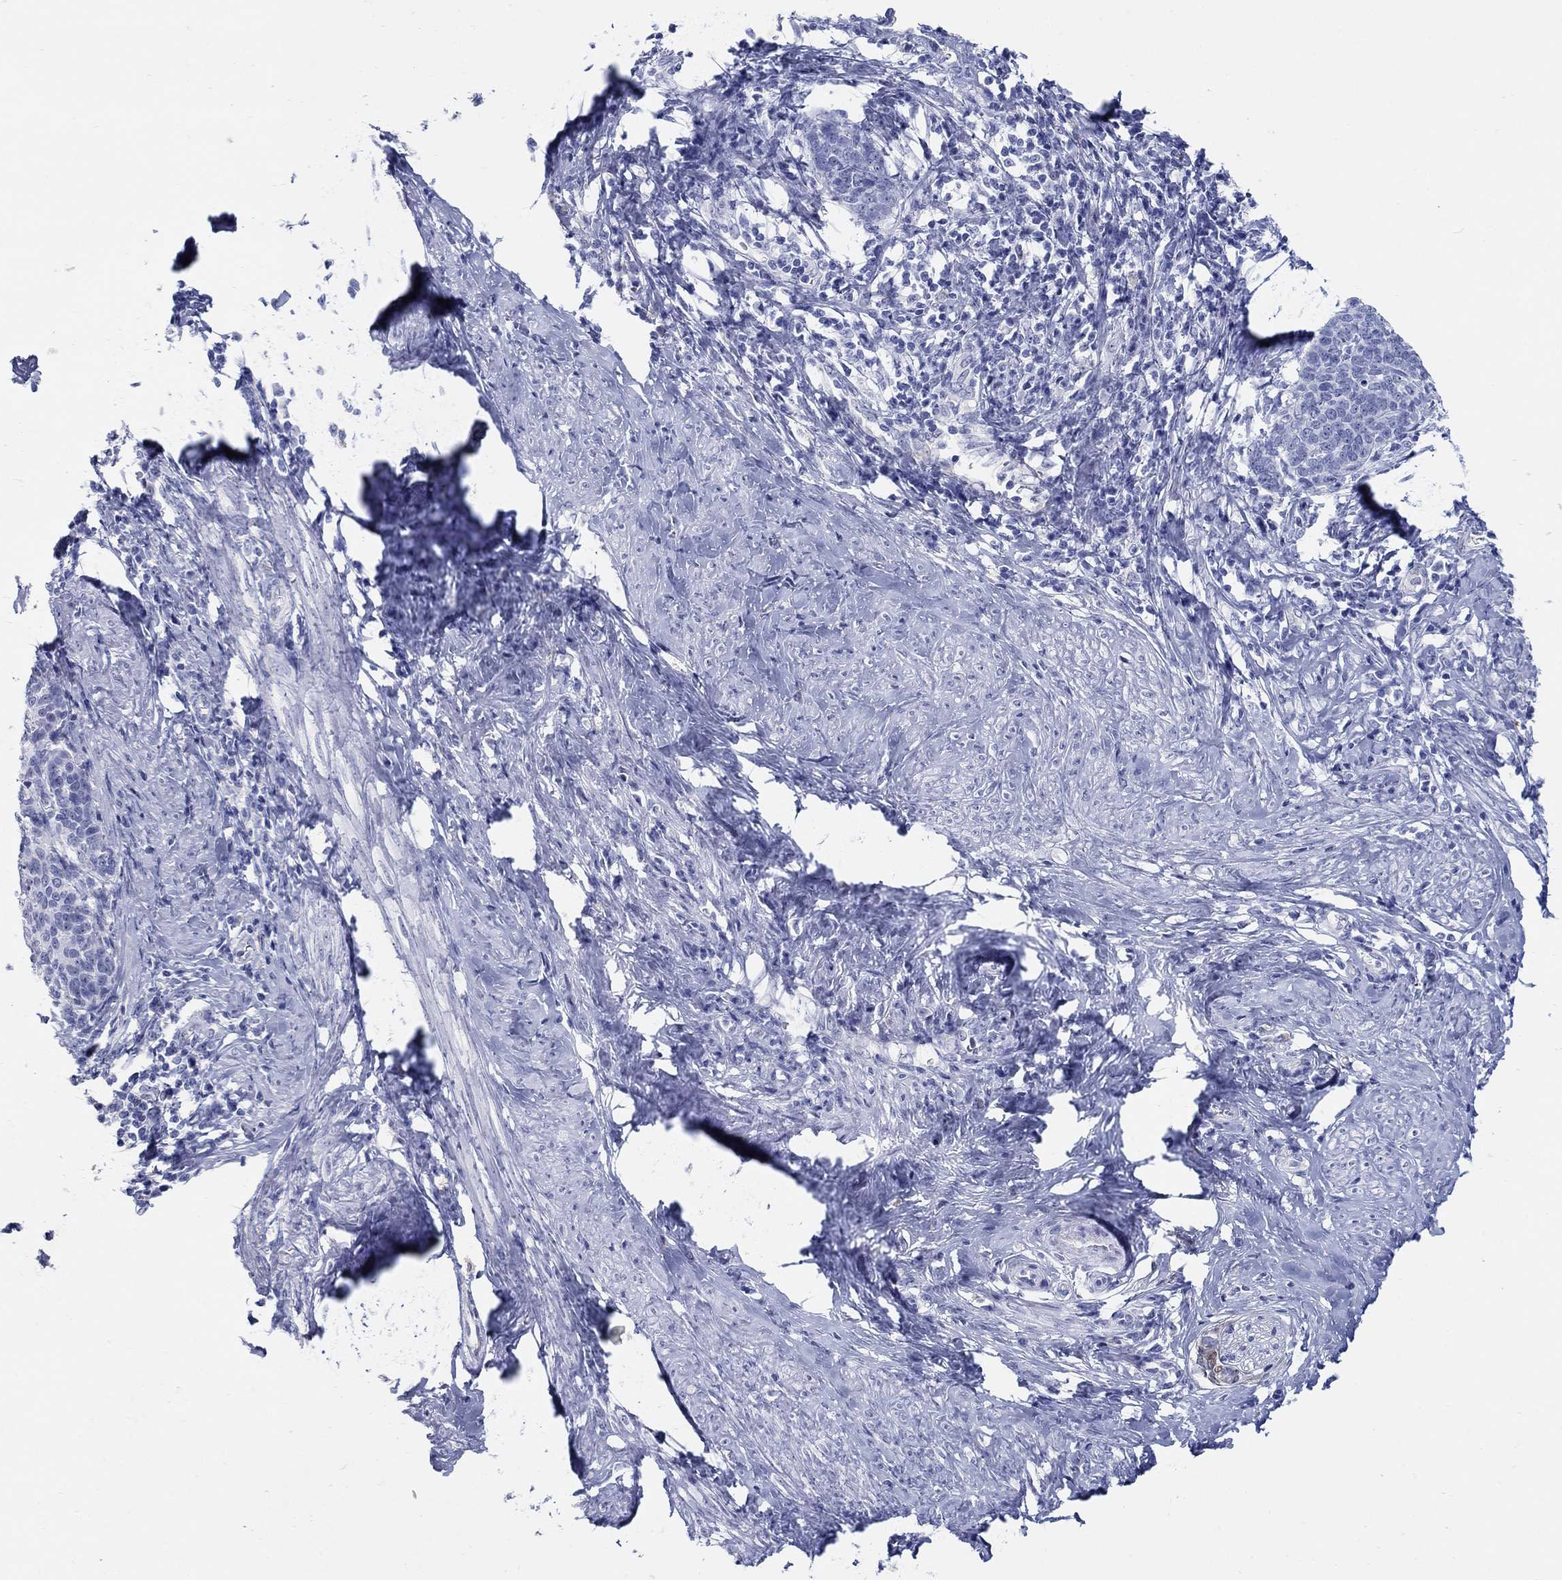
{"staining": {"intensity": "moderate", "quantity": ">75%", "location": "cytoplasmic/membranous,nuclear"}, "tissue": "cervical cancer", "cell_type": "Tumor cells", "image_type": "cancer", "snomed": [{"axis": "morphology", "description": "Normal tissue, NOS"}, {"axis": "morphology", "description": "Squamous cell carcinoma, NOS"}, {"axis": "topography", "description": "Cervix"}], "caption": "Immunohistochemical staining of squamous cell carcinoma (cervical) exhibits medium levels of moderate cytoplasmic/membranous and nuclear protein expression in about >75% of tumor cells.", "gene": "AKR1C2", "patient": {"sex": "female", "age": 39}}